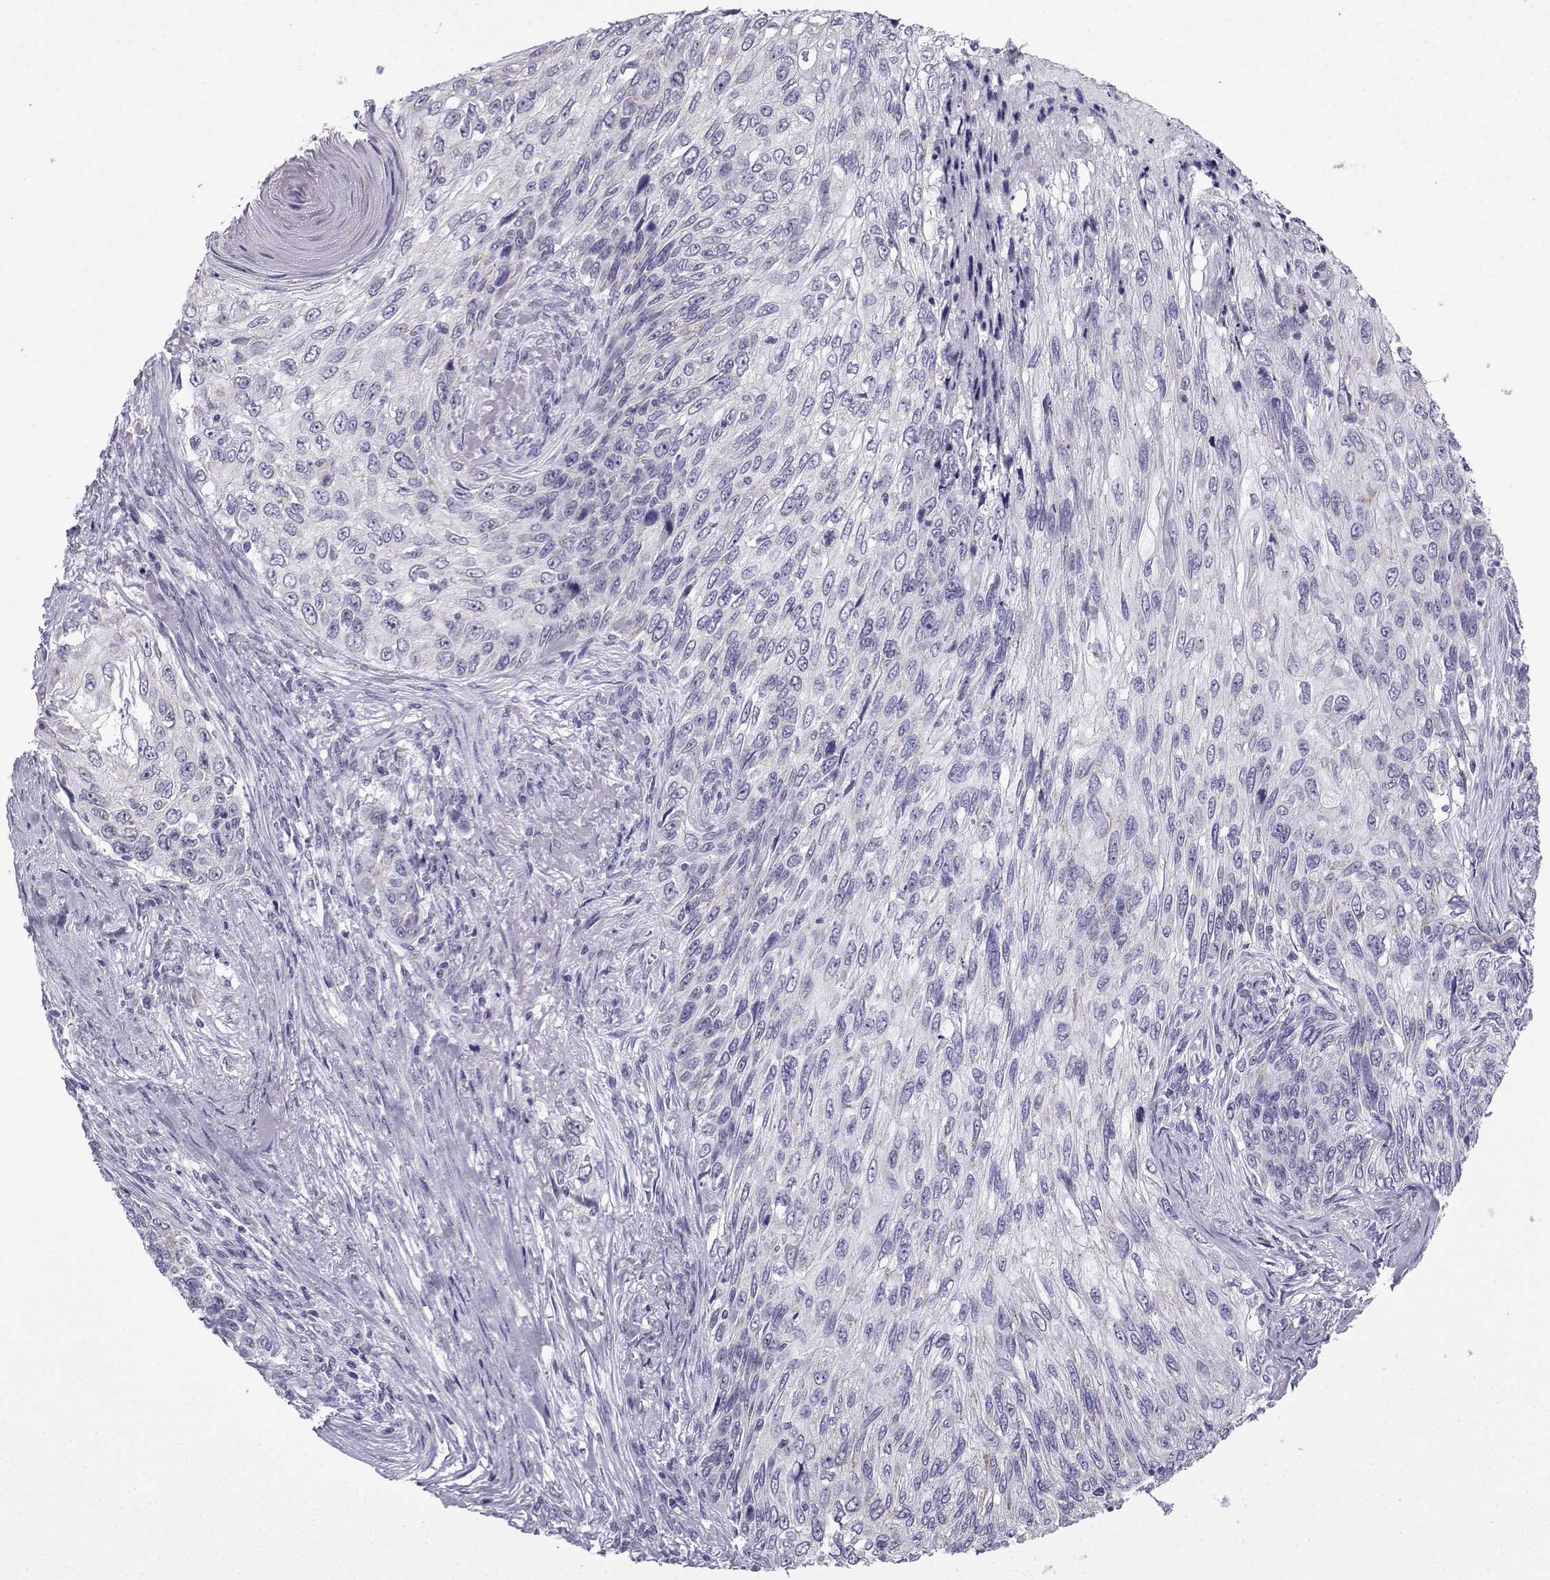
{"staining": {"intensity": "negative", "quantity": "none", "location": "none"}, "tissue": "skin cancer", "cell_type": "Tumor cells", "image_type": "cancer", "snomed": [{"axis": "morphology", "description": "Squamous cell carcinoma, NOS"}, {"axis": "topography", "description": "Skin"}], "caption": "This is a micrograph of immunohistochemistry (IHC) staining of skin cancer (squamous cell carcinoma), which shows no expression in tumor cells.", "gene": "ACRBP", "patient": {"sex": "male", "age": 92}}